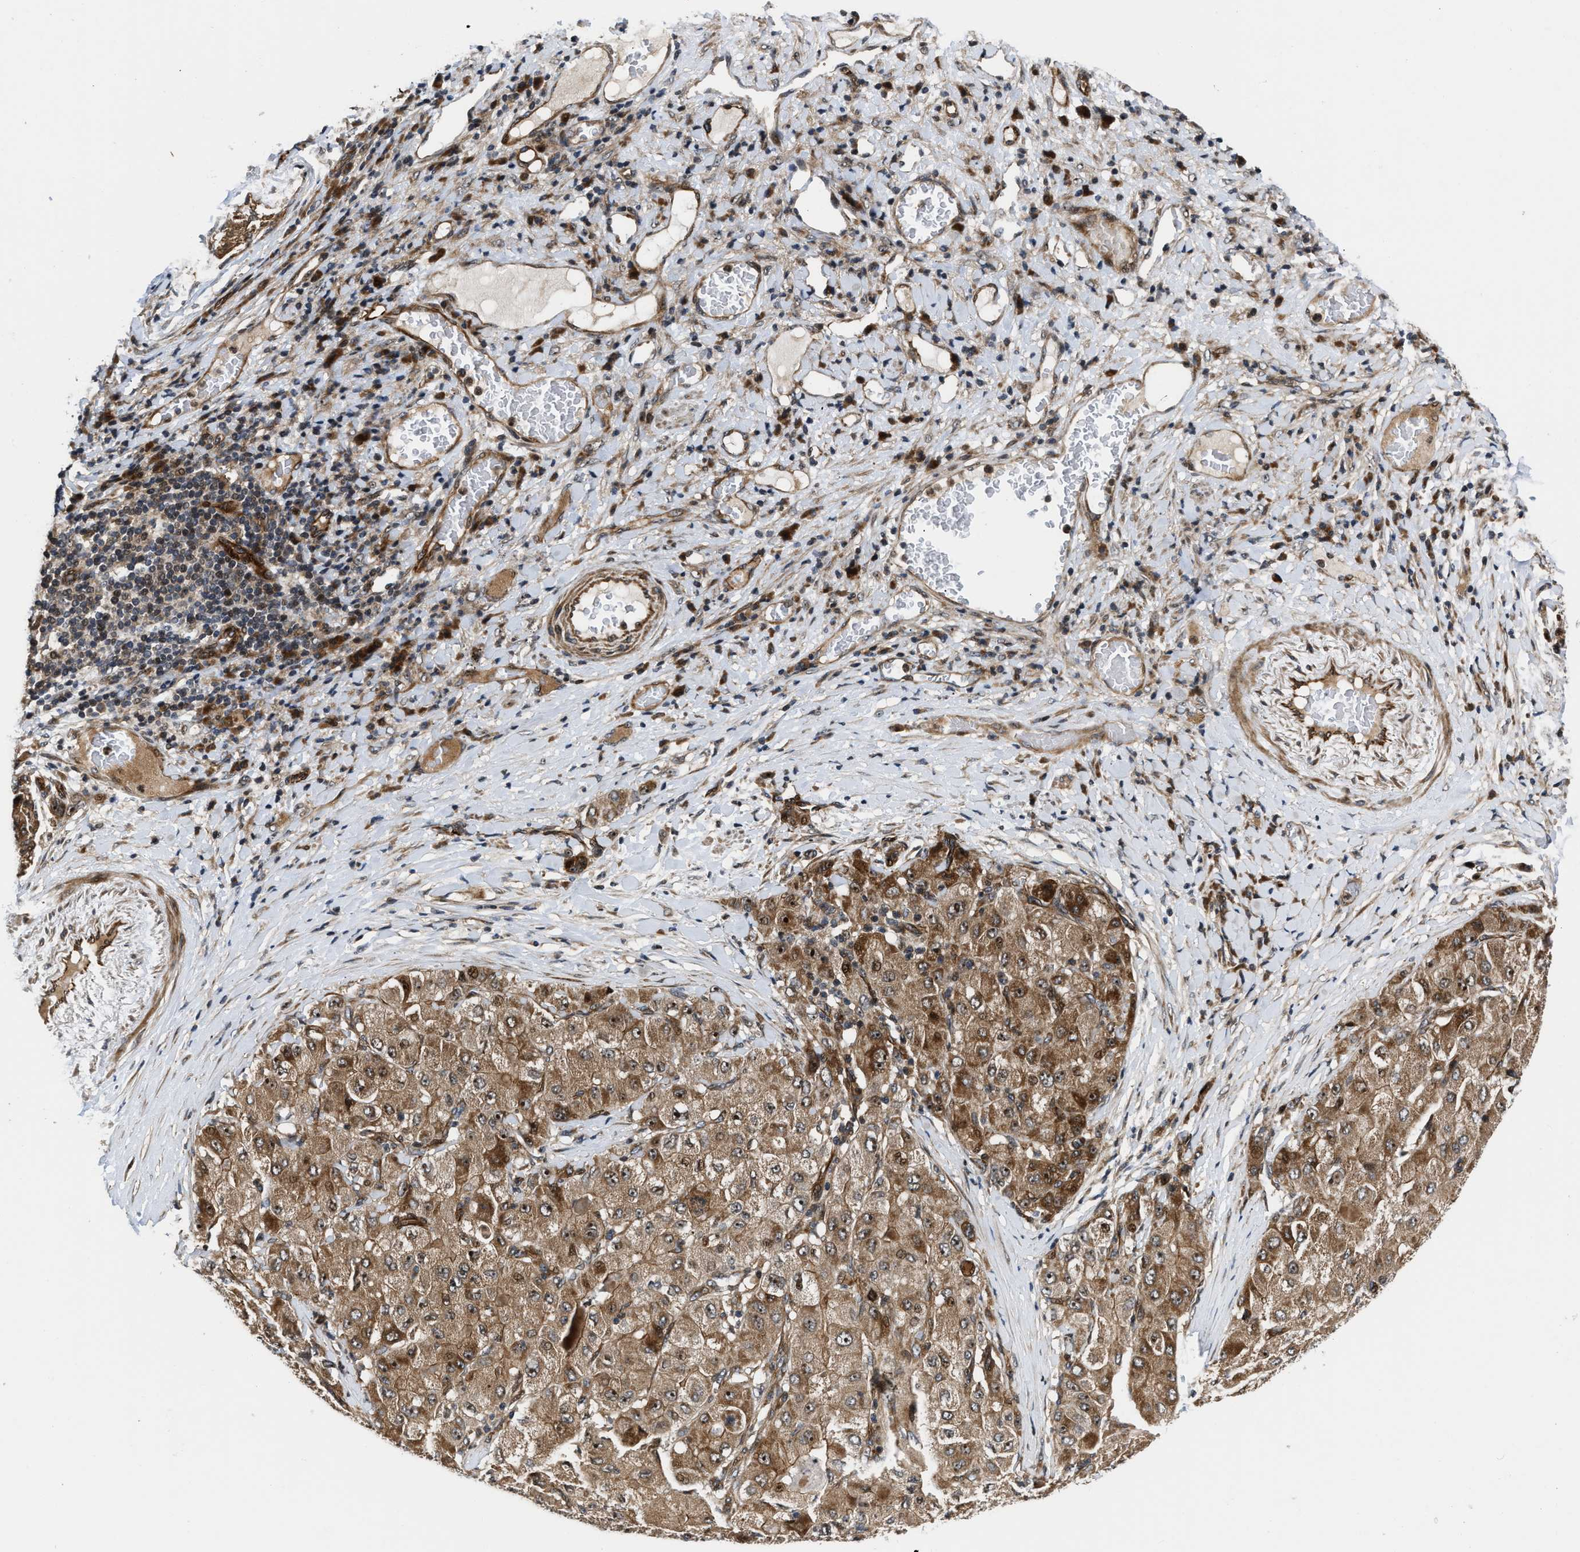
{"staining": {"intensity": "moderate", "quantity": ">75%", "location": "cytoplasmic/membranous,nuclear"}, "tissue": "liver cancer", "cell_type": "Tumor cells", "image_type": "cancer", "snomed": [{"axis": "morphology", "description": "Cholangiocarcinoma"}, {"axis": "topography", "description": "Liver"}], "caption": "Cholangiocarcinoma (liver) stained with IHC exhibits moderate cytoplasmic/membranous and nuclear staining in about >75% of tumor cells. (Brightfield microscopy of DAB IHC at high magnification).", "gene": "ALDH3A2", "patient": {"sex": "male", "age": 50}}